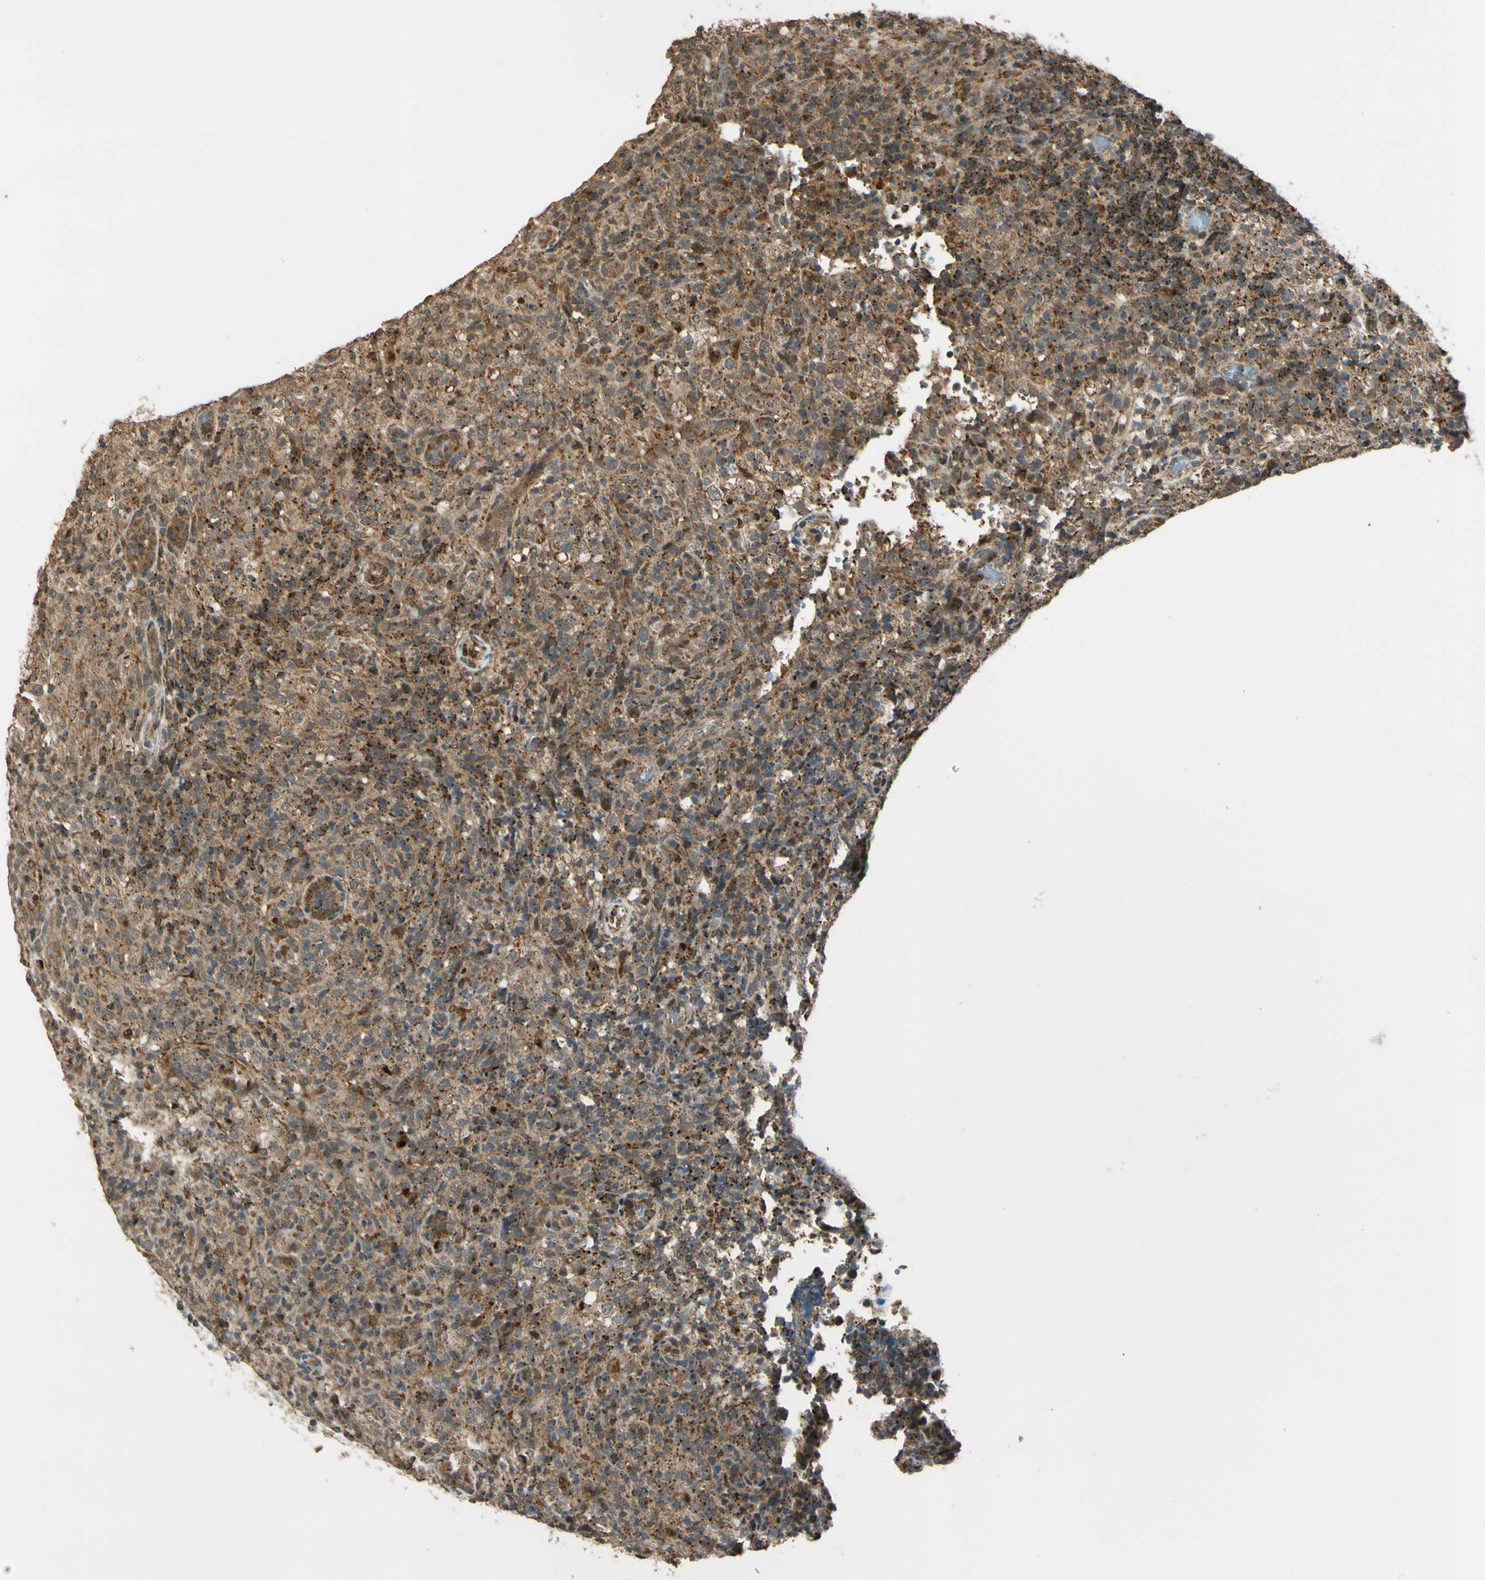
{"staining": {"intensity": "moderate", "quantity": ">75%", "location": "cytoplasmic/membranous"}, "tissue": "lymphoma", "cell_type": "Tumor cells", "image_type": "cancer", "snomed": [{"axis": "morphology", "description": "Malignant lymphoma, non-Hodgkin's type, High grade"}, {"axis": "topography", "description": "Lymph node"}], "caption": "Protein staining reveals moderate cytoplasmic/membranous expression in about >75% of tumor cells in lymphoma.", "gene": "LAMTOR1", "patient": {"sex": "female", "age": 76}}